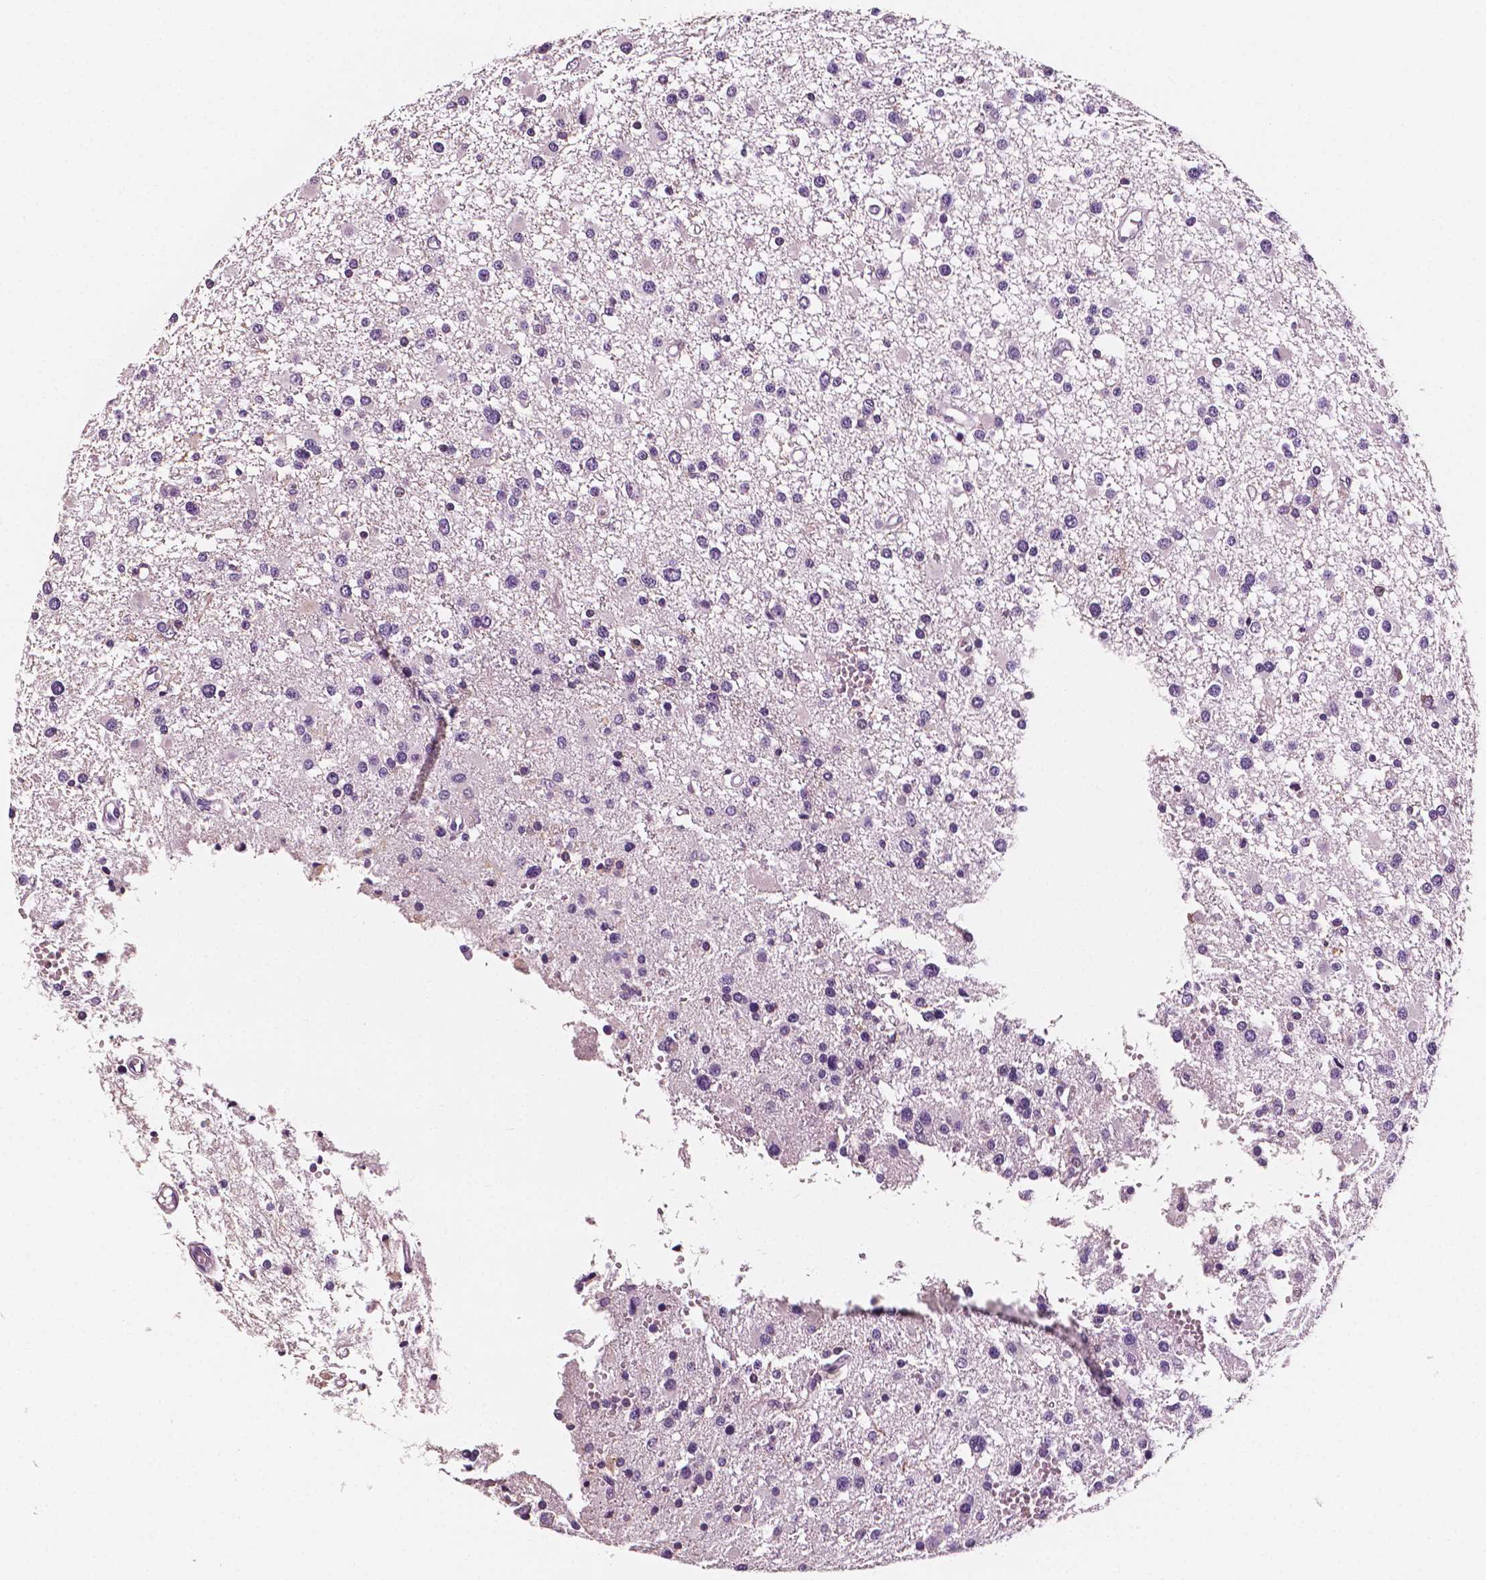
{"staining": {"intensity": "negative", "quantity": "none", "location": "none"}, "tissue": "glioma", "cell_type": "Tumor cells", "image_type": "cancer", "snomed": [{"axis": "morphology", "description": "Glioma, malignant, High grade"}, {"axis": "topography", "description": "Brain"}], "caption": "Human malignant glioma (high-grade) stained for a protein using immunohistochemistry (IHC) reveals no staining in tumor cells.", "gene": "PTPRC", "patient": {"sex": "male", "age": 54}}